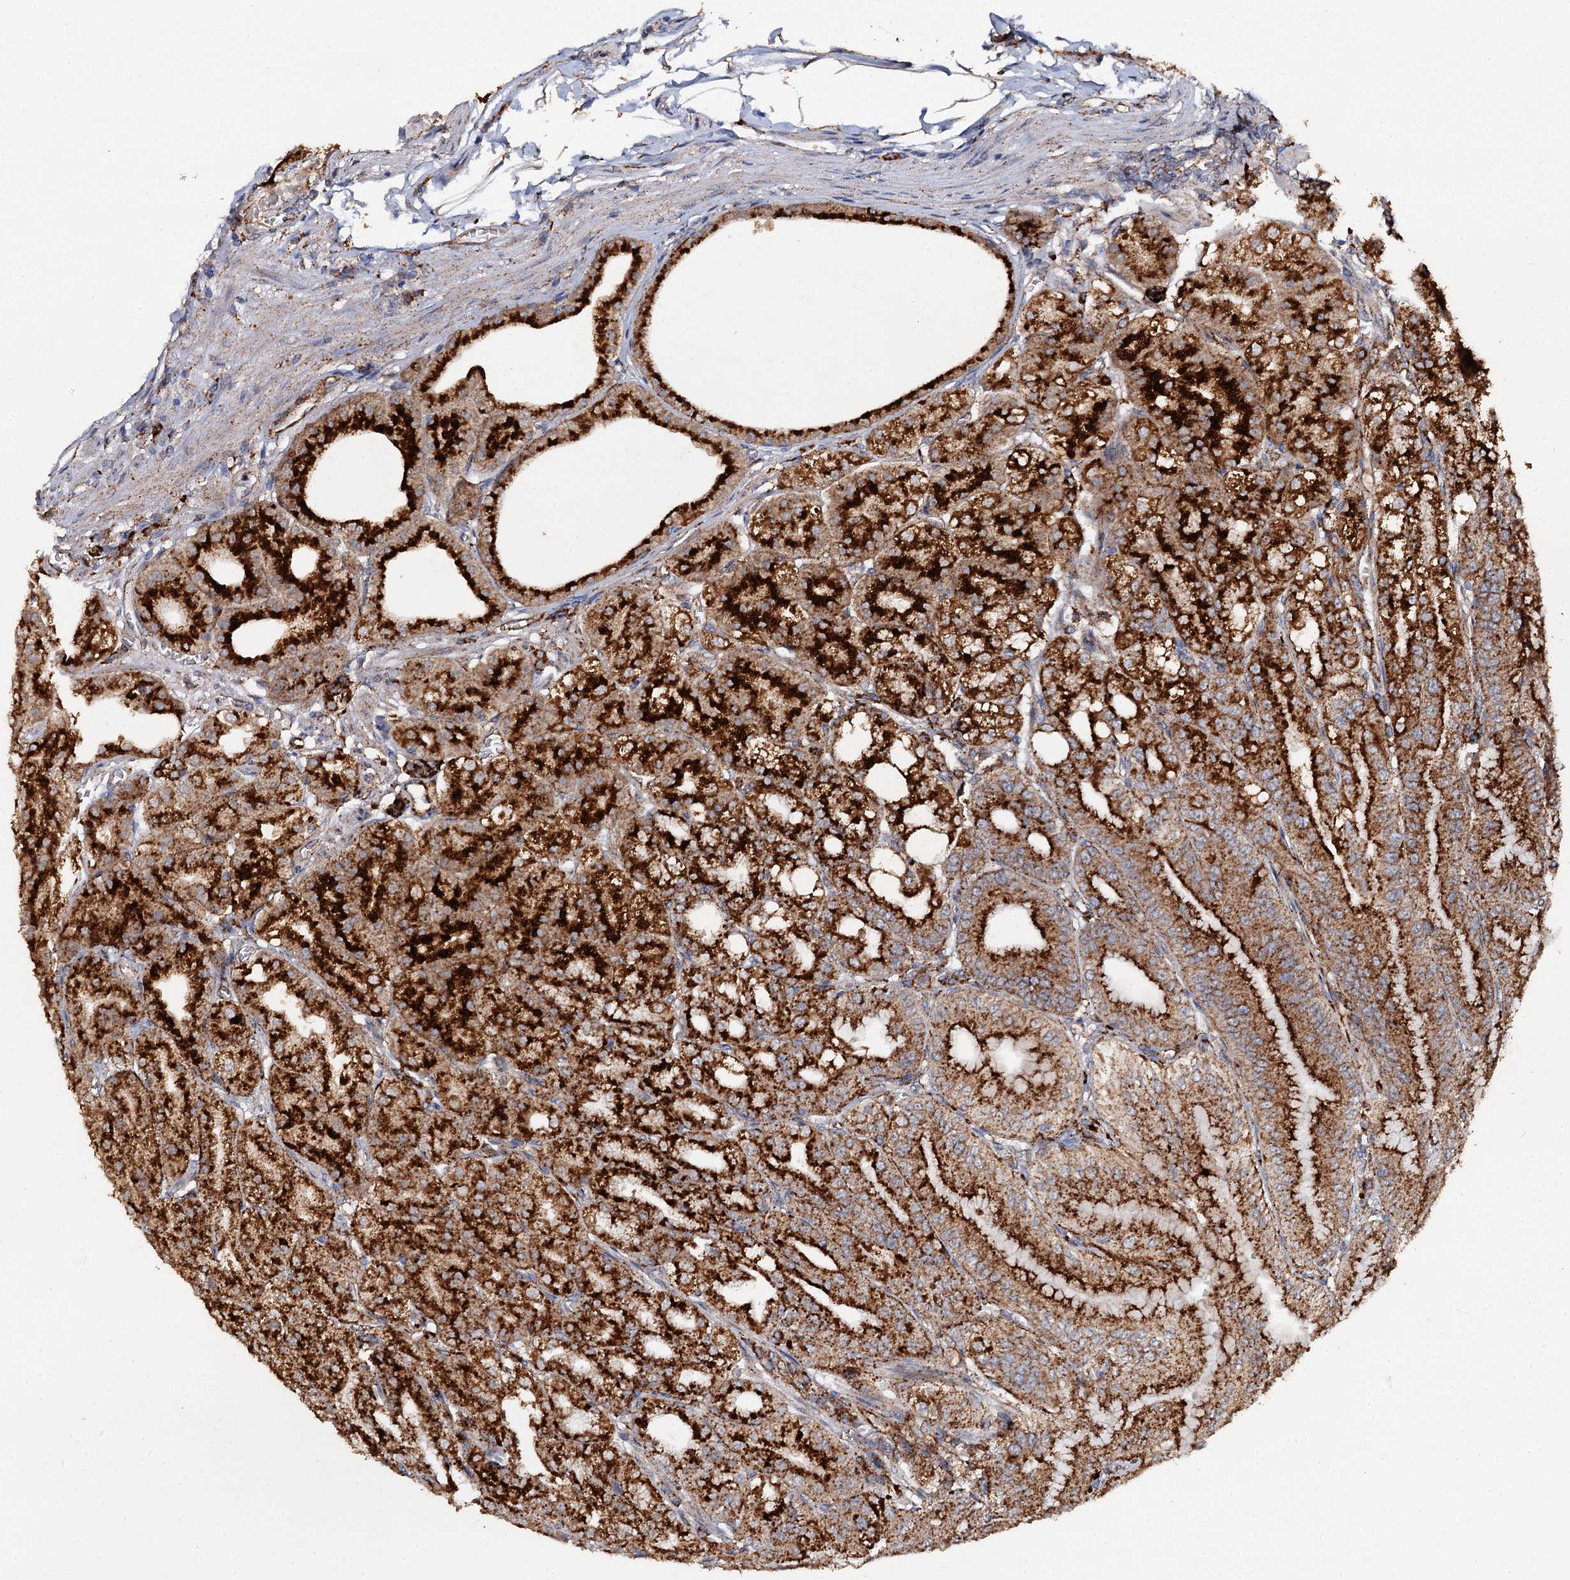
{"staining": {"intensity": "strong", "quantity": ">75%", "location": "cytoplasmic/membranous"}, "tissue": "stomach", "cell_type": "Glandular cells", "image_type": "normal", "snomed": [{"axis": "morphology", "description": "Normal tissue, NOS"}, {"axis": "topography", "description": "Stomach, upper"}, {"axis": "topography", "description": "Stomach, lower"}], "caption": "Stomach stained with immunohistochemistry (IHC) exhibits strong cytoplasmic/membranous staining in approximately >75% of glandular cells.", "gene": "GBA1", "patient": {"sex": "male", "age": 71}}